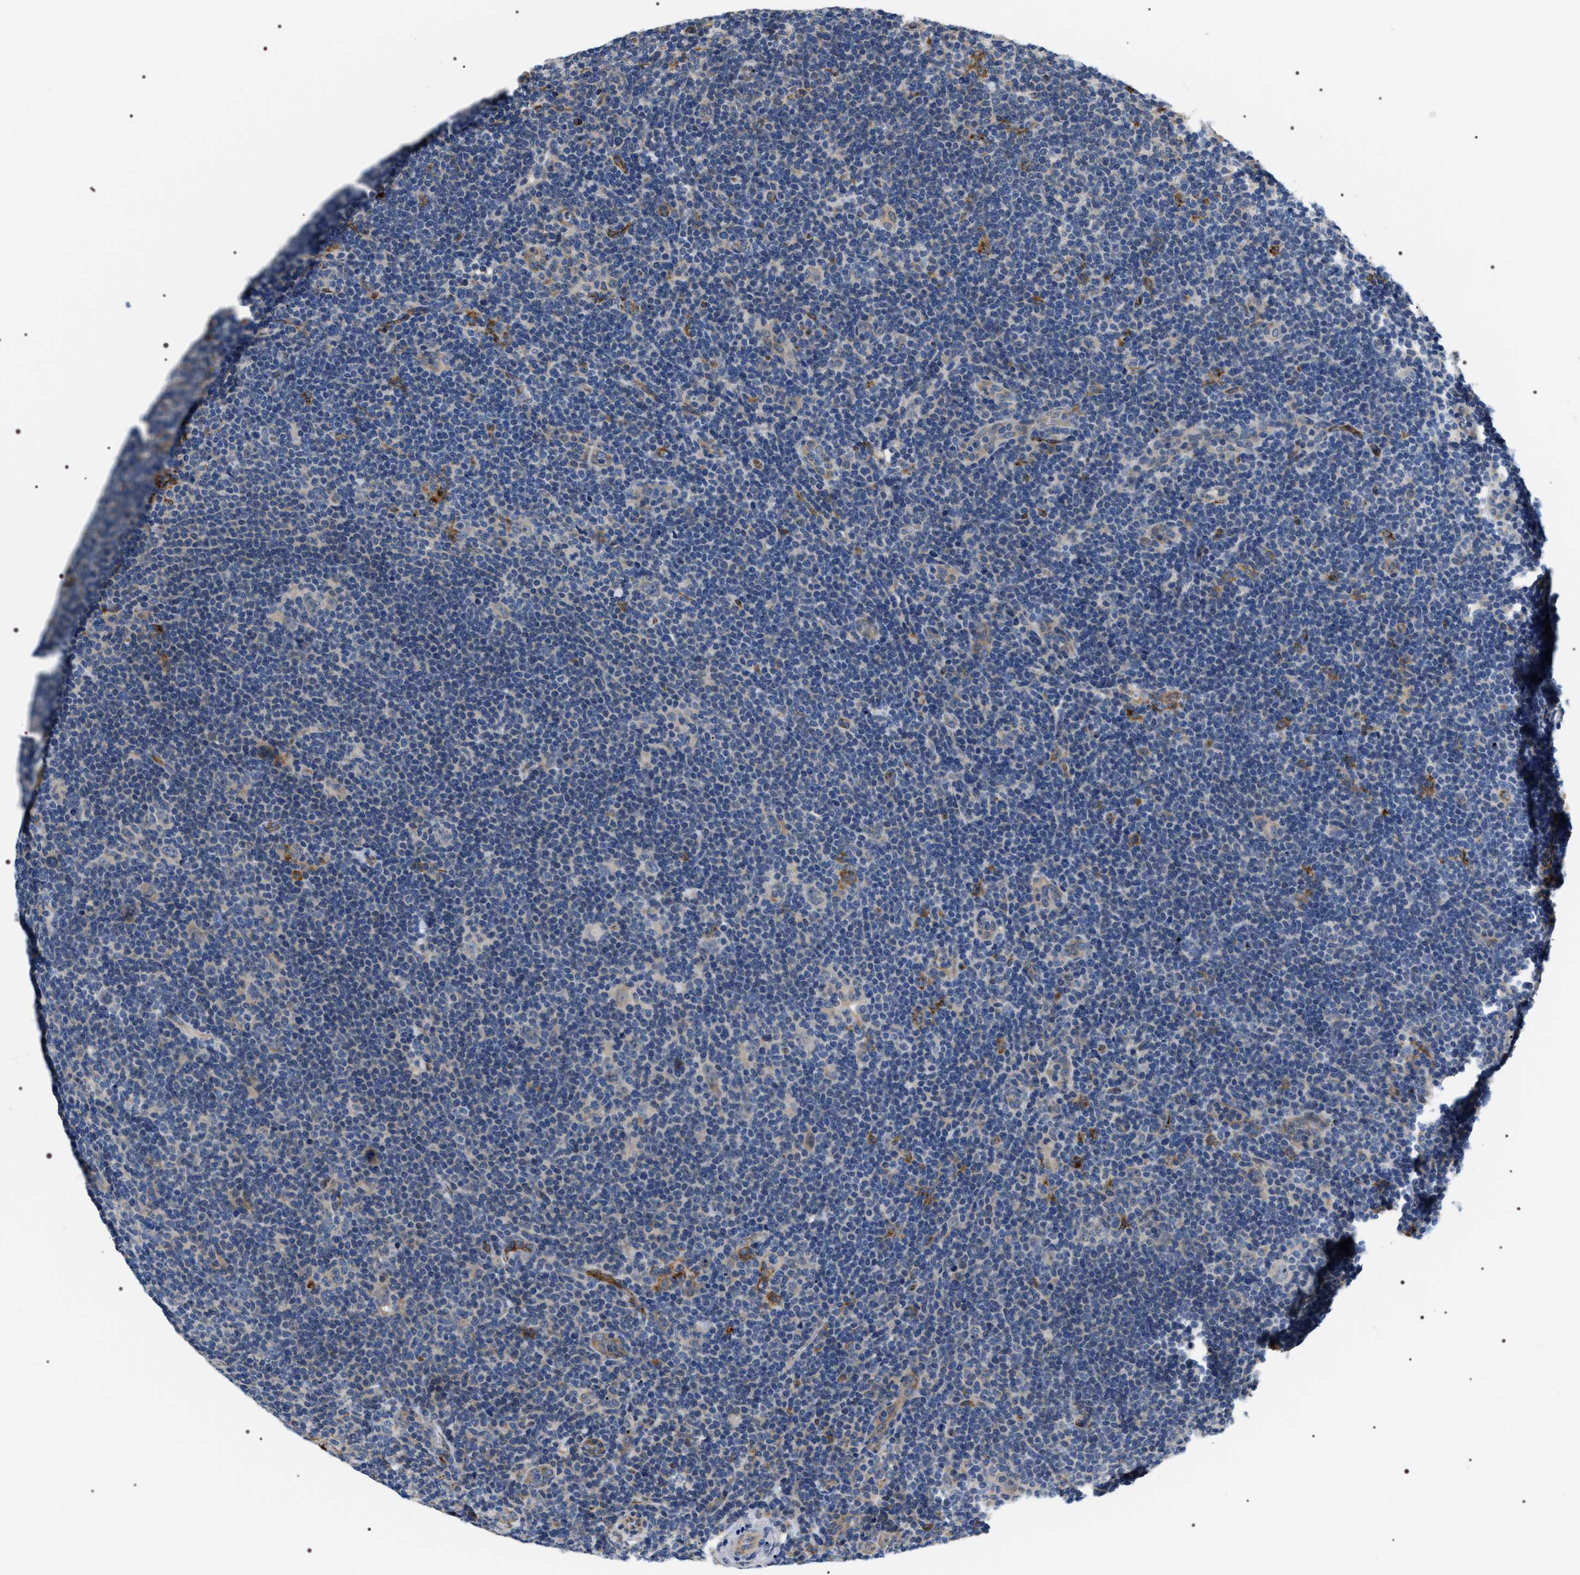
{"staining": {"intensity": "weak", "quantity": "<25%", "location": "cytoplasmic/membranous"}, "tissue": "lymphoma", "cell_type": "Tumor cells", "image_type": "cancer", "snomed": [{"axis": "morphology", "description": "Hodgkin's disease, NOS"}, {"axis": "topography", "description": "Lymph node"}], "caption": "This histopathology image is of lymphoma stained with immunohistochemistry to label a protein in brown with the nuclei are counter-stained blue. There is no staining in tumor cells.", "gene": "PKD1L1", "patient": {"sex": "female", "age": 57}}